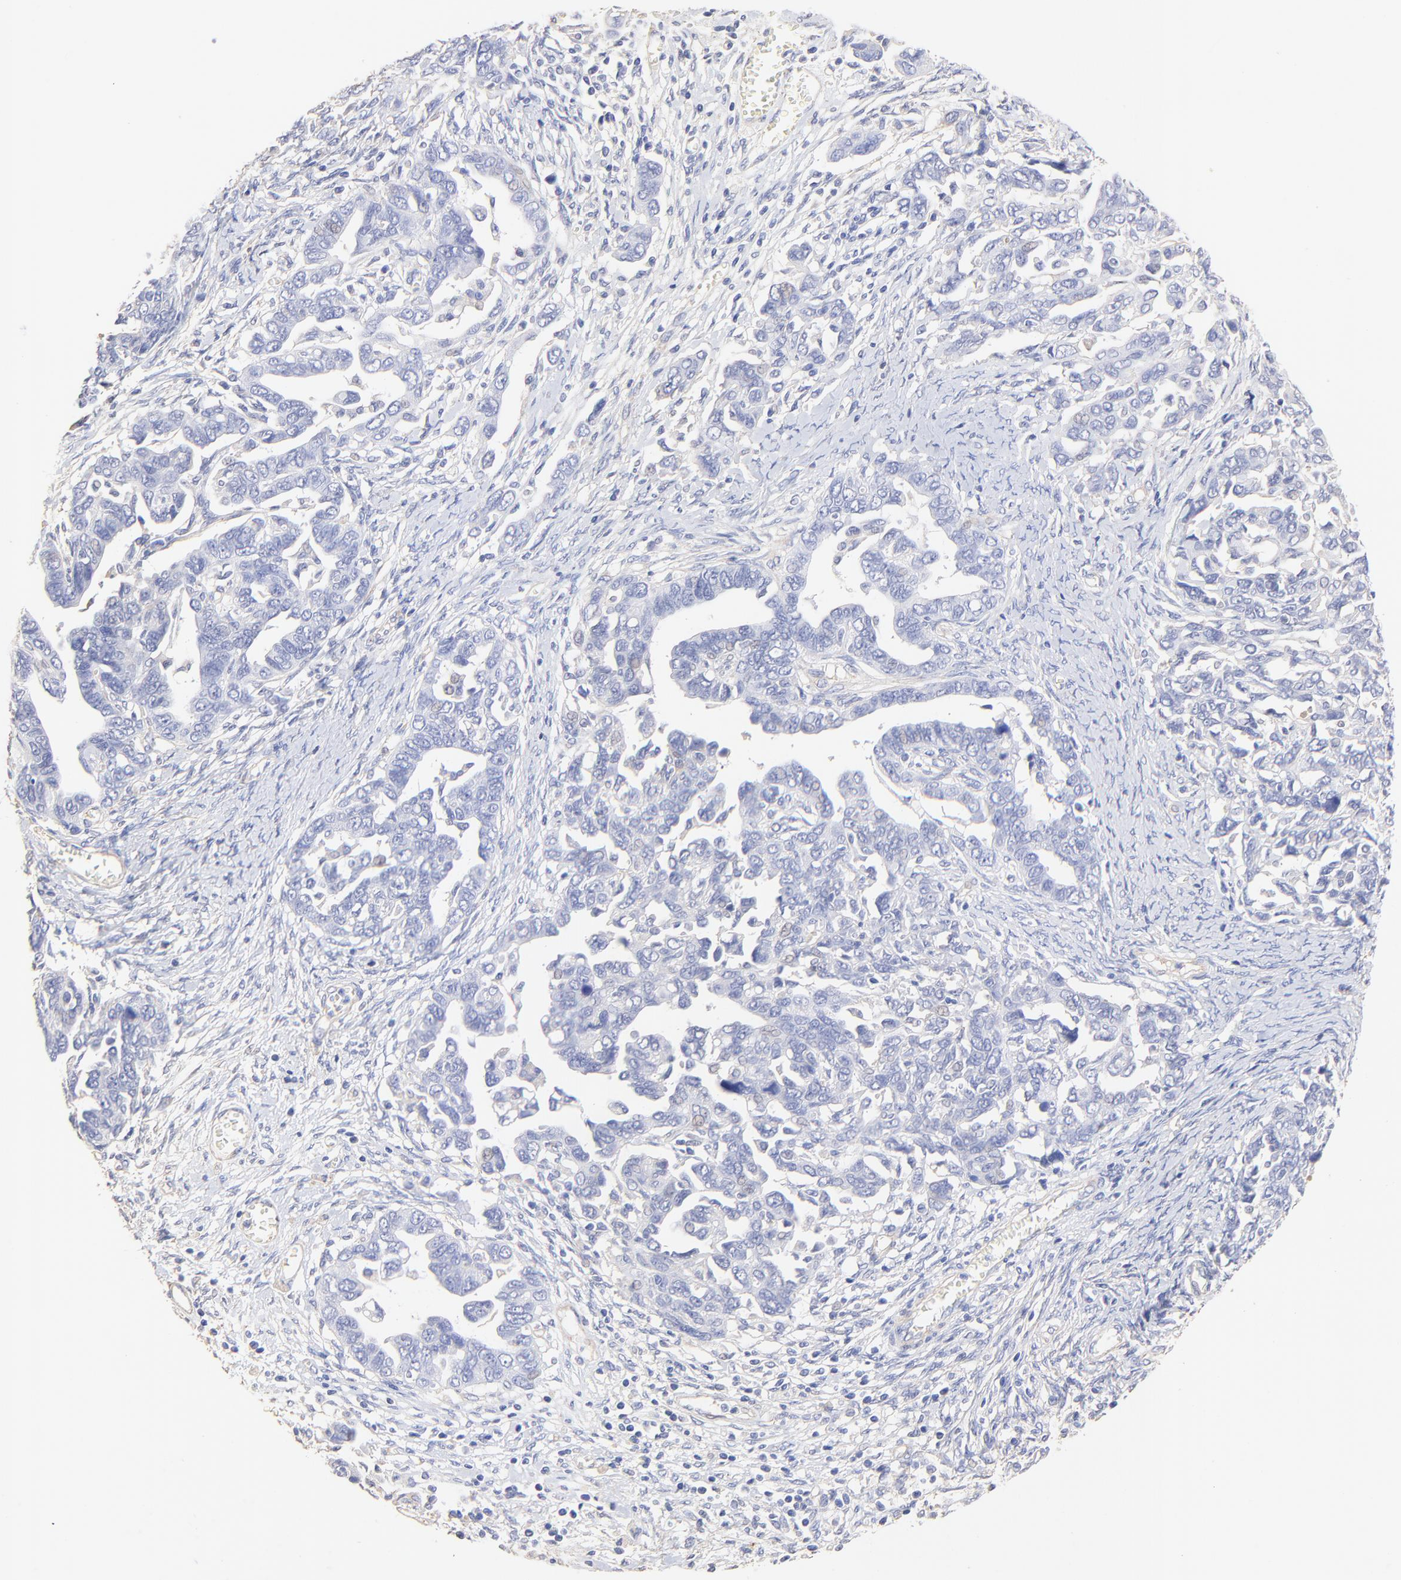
{"staining": {"intensity": "negative", "quantity": "none", "location": "none"}, "tissue": "ovarian cancer", "cell_type": "Tumor cells", "image_type": "cancer", "snomed": [{"axis": "morphology", "description": "Cystadenocarcinoma, serous, NOS"}, {"axis": "topography", "description": "Ovary"}], "caption": "Immunohistochemistry (IHC) of ovarian serous cystadenocarcinoma demonstrates no expression in tumor cells.", "gene": "ACTRT1", "patient": {"sex": "female", "age": 69}}